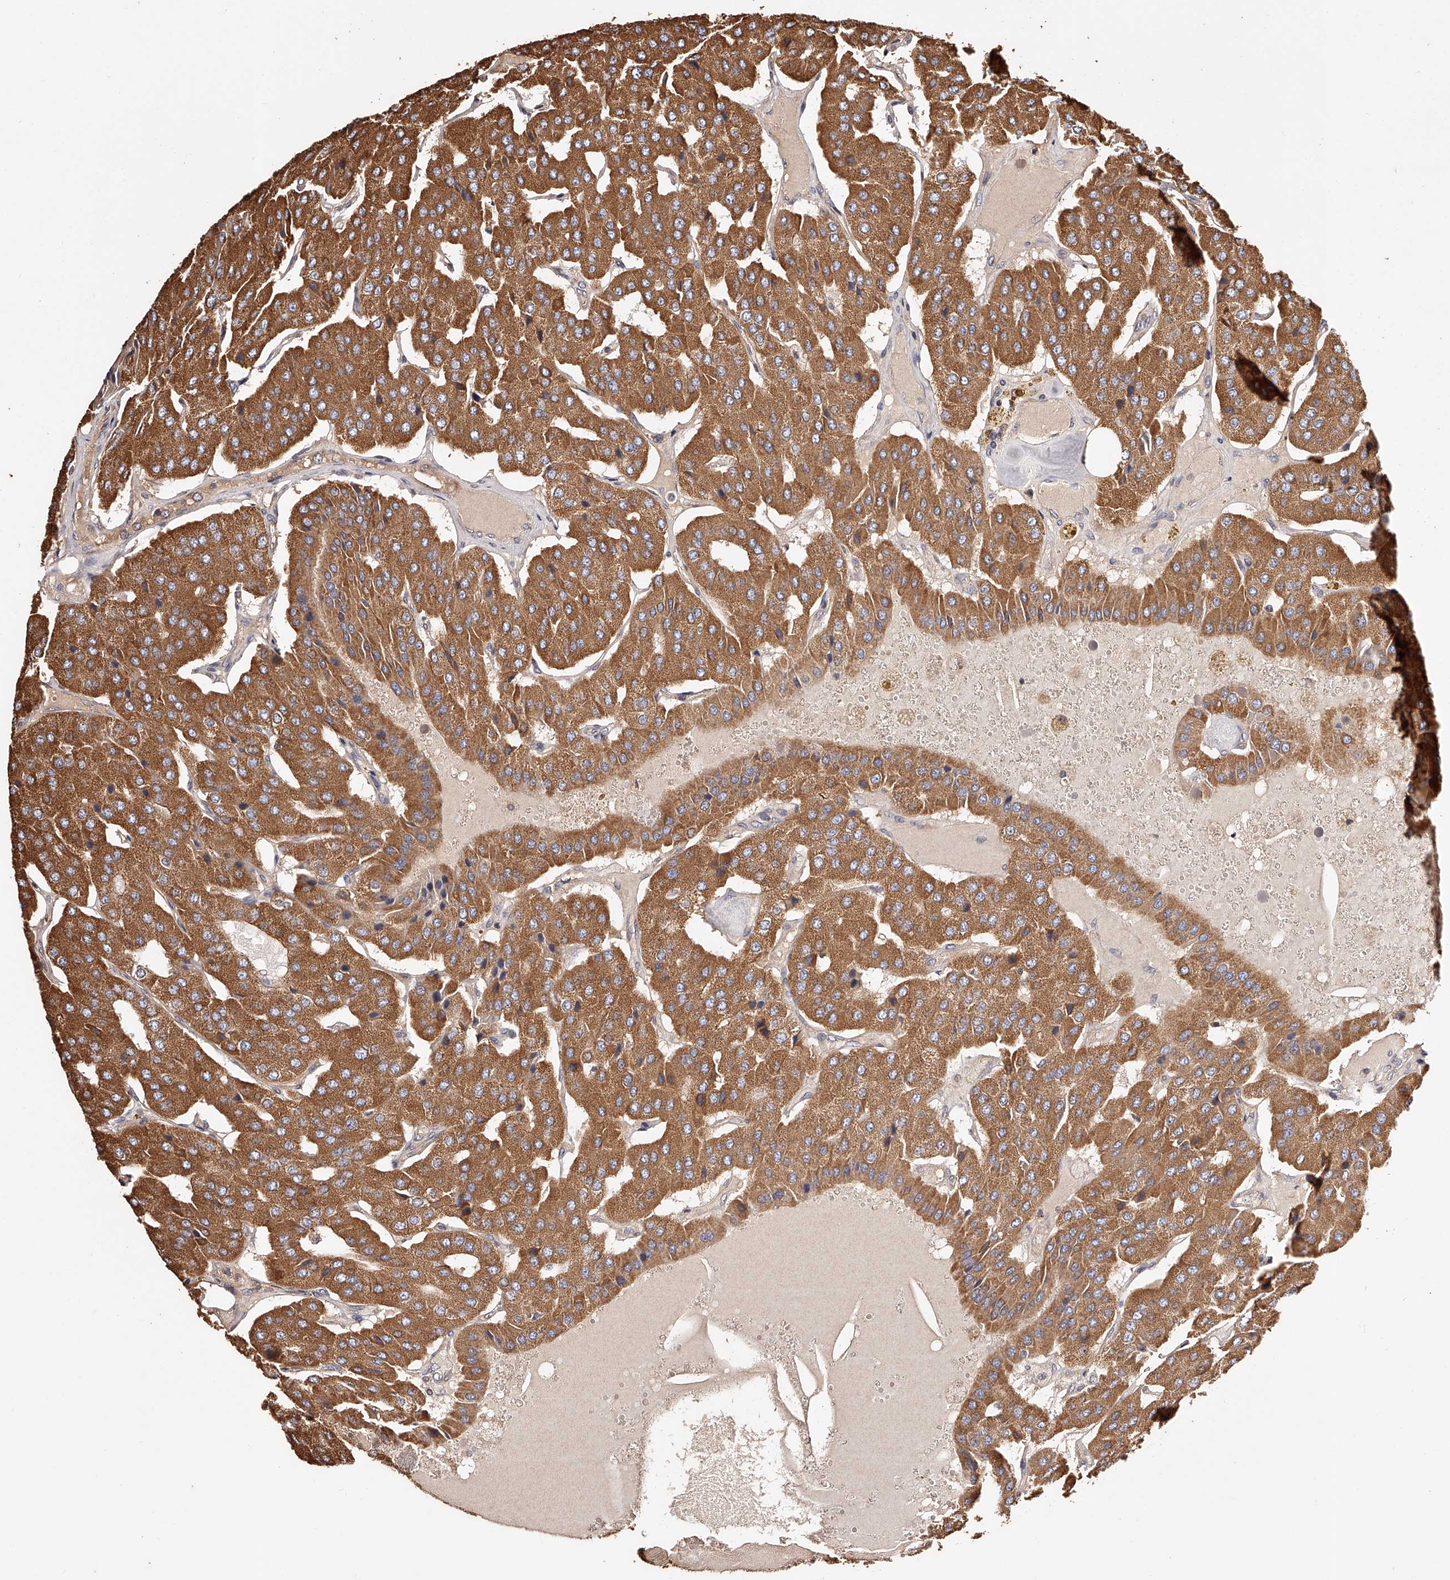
{"staining": {"intensity": "moderate", "quantity": ">75%", "location": "cytoplasmic/membranous"}, "tissue": "parathyroid gland", "cell_type": "Glandular cells", "image_type": "normal", "snomed": [{"axis": "morphology", "description": "Normal tissue, NOS"}, {"axis": "morphology", "description": "Adenoma, NOS"}, {"axis": "topography", "description": "Parathyroid gland"}], "caption": "Brown immunohistochemical staining in benign parathyroid gland shows moderate cytoplasmic/membranous positivity in approximately >75% of glandular cells. Immunohistochemistry stains the protein in brown and the nuclei are stained blue.", "gene": "USP21", "patient": {"sex": "female", "age": 86}}